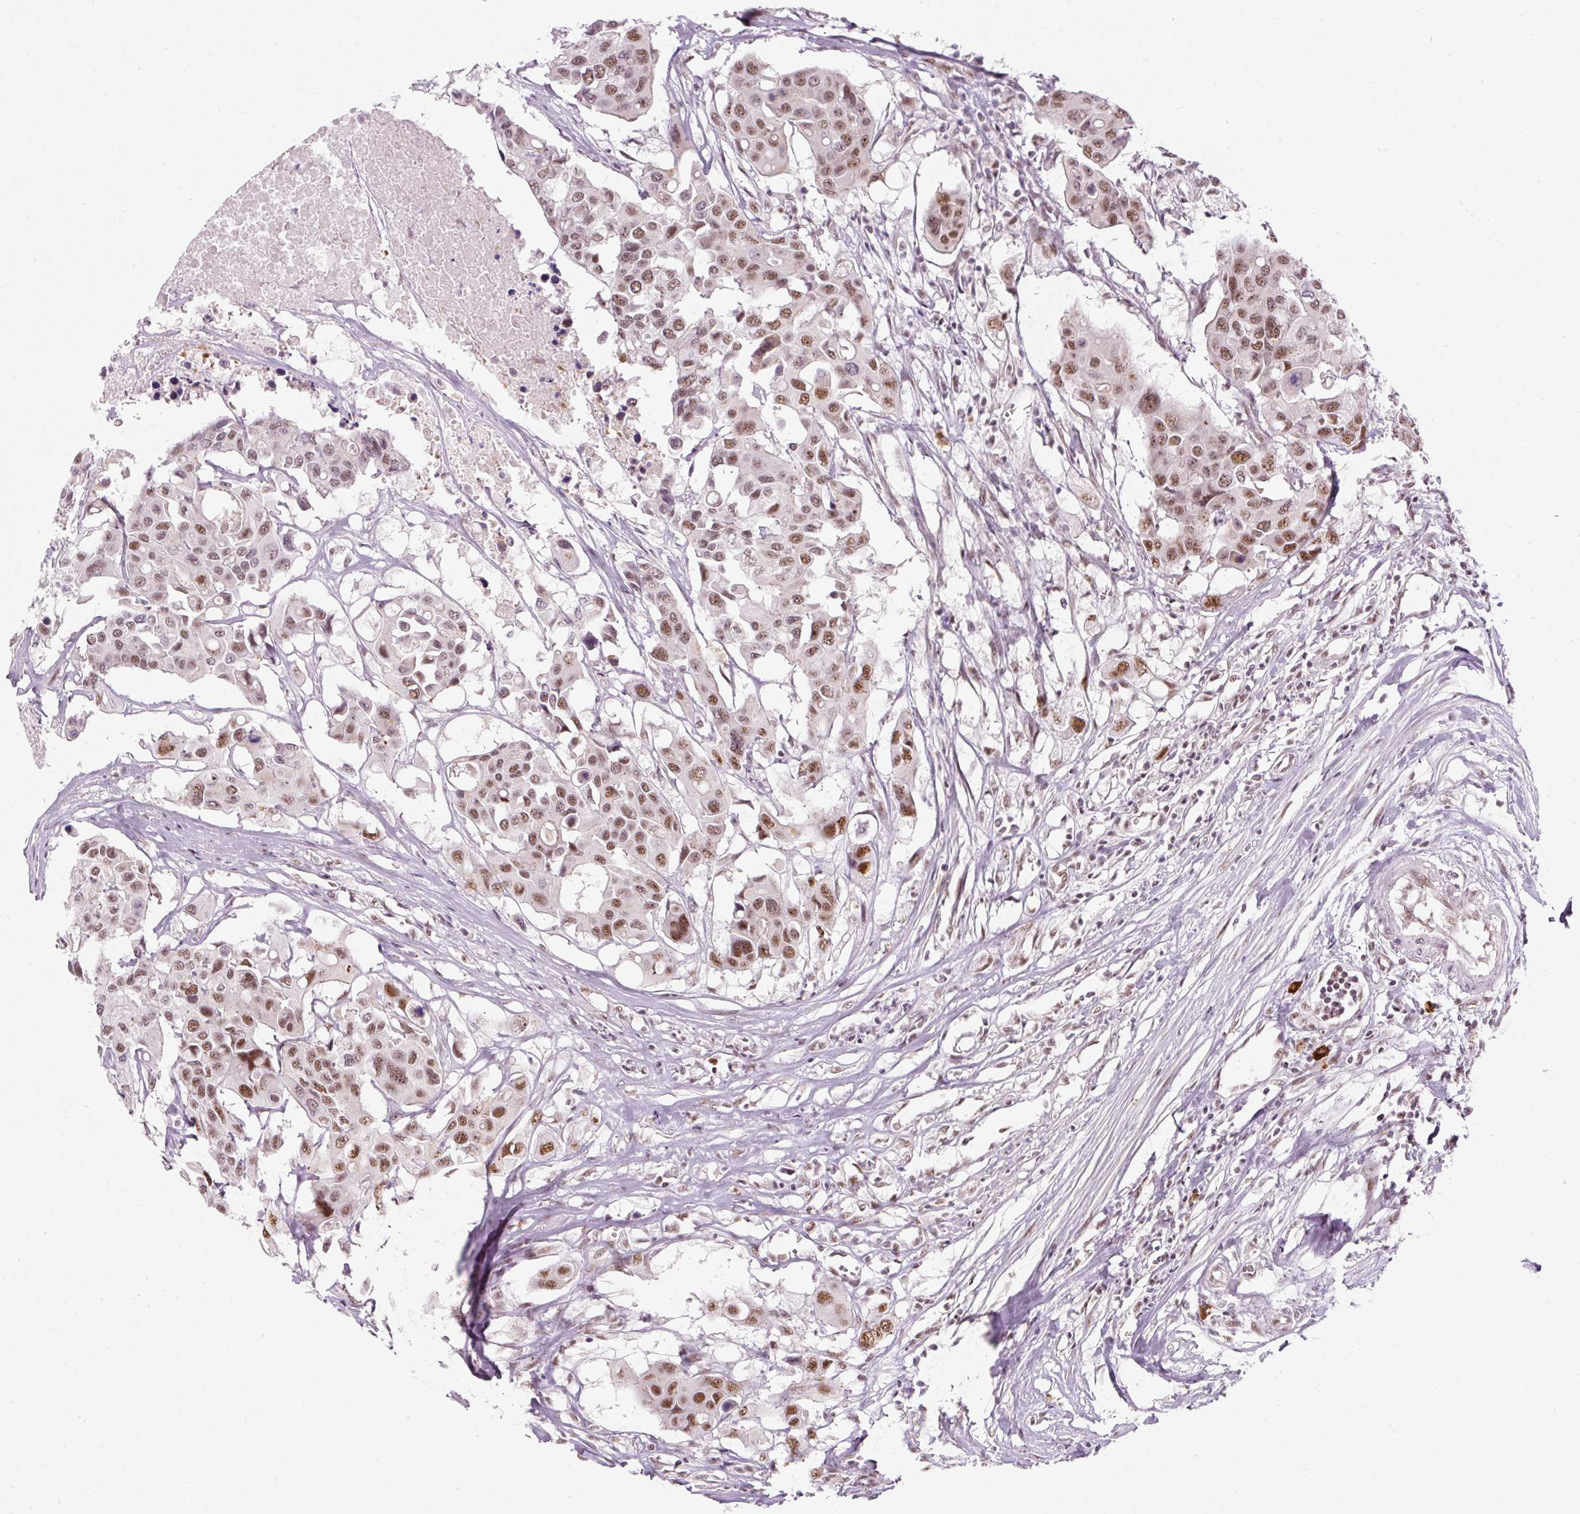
{"staining": {"intensity": "moderate", "quantity": ">75%", "location": "nuclear"}, "tissue": "colorectal cancer", "cell_type": "Tumor cells", "image_type": "cancer", "snomed": [{"axis": "morphology", "description": "Adenocarcinoma, NOS"}, {"axis": "topography", "description": "Colon"}], "caption": "Human colorectal cancer (adenocarcinoma) stained for a protein (brown) shows moderate nuclear positive staining in about >75% of tumor cells.", "gene": "U2AF2", "patient": {"sex": "male", "age": 77}}